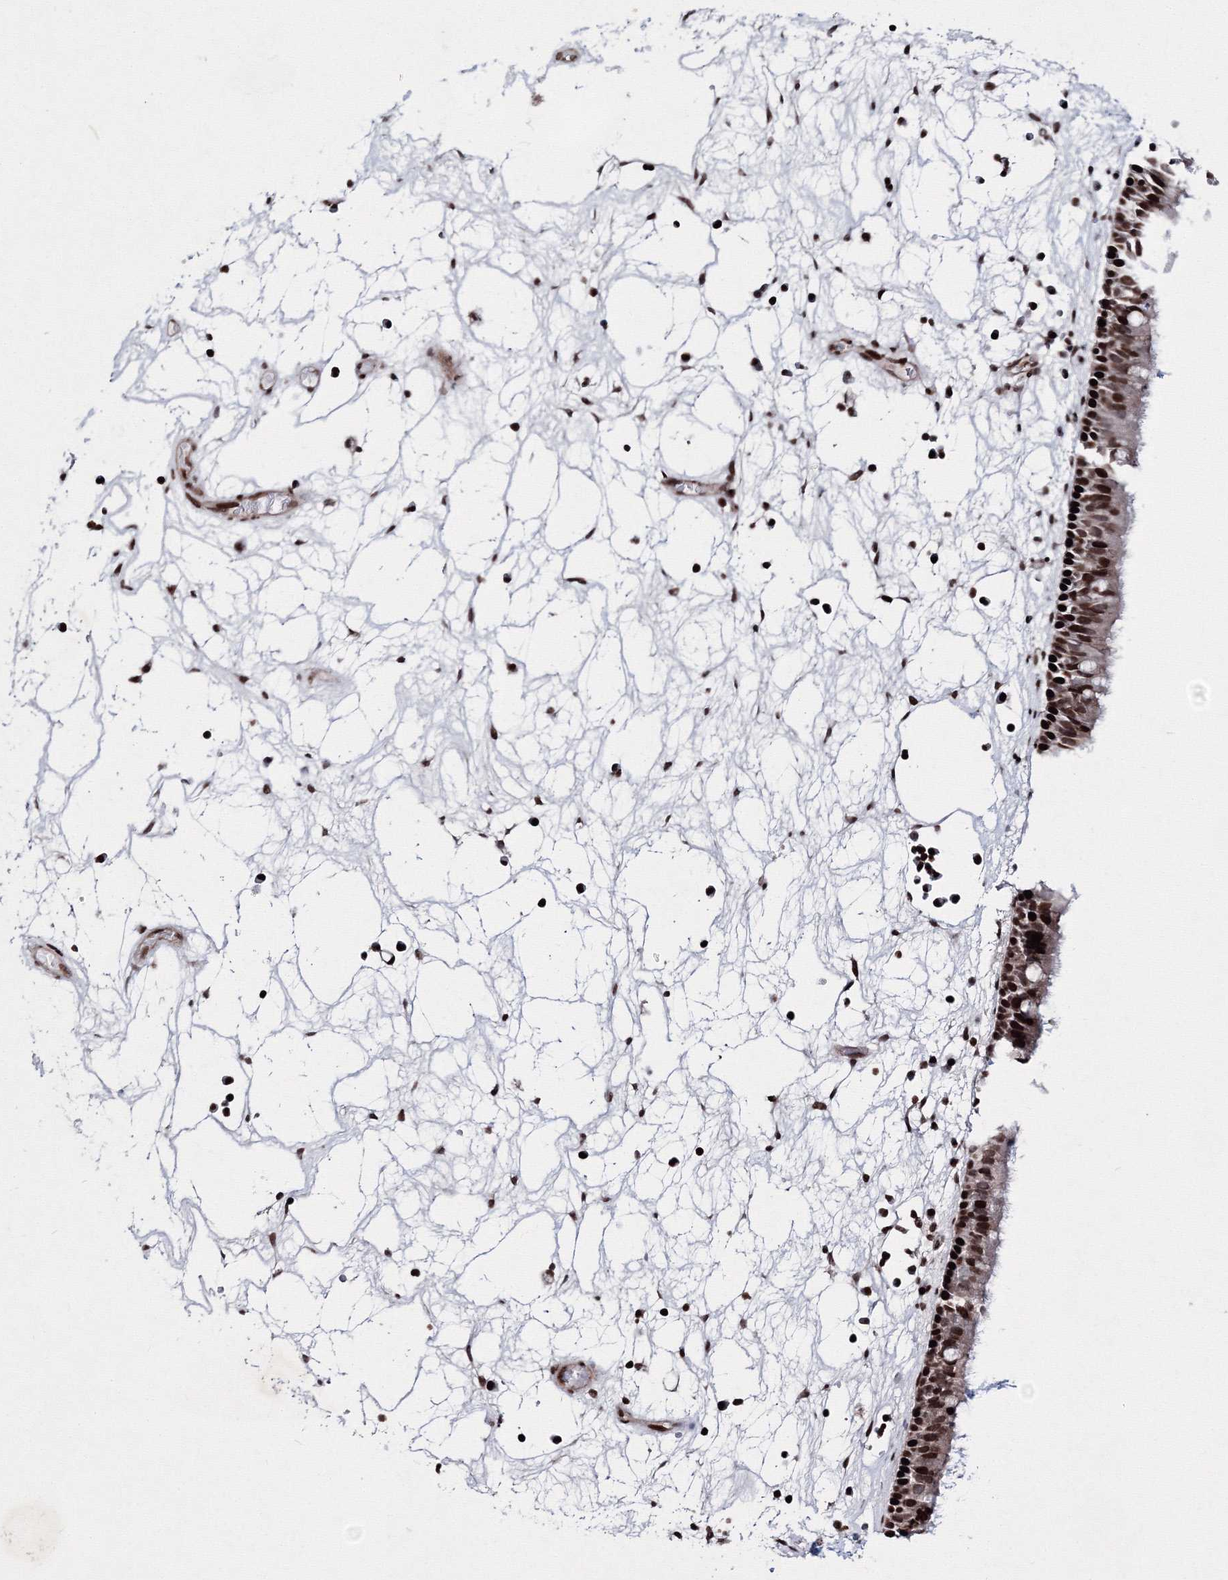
{"staining": {"intensity": "strong", "quantity": ">75%", "location": "nuclear"}, "tissue": "nasopharynx", "cell_type": "Respiratory epithelial cells", "image_type": "normal", "snomed": [{"axis": "morphology", "description": "Normal tissue, NOS"}, {"axis": "morphology", "description": "Inflammation, NOS"}, {"axis": "morphology", "description": "Malignant melanoma, Metastatic site"}, {"axis": "topography", "description": "Nasopharynx"}], "caption": "Normal nasopharynx displays strong nuclear expression in about >75% of respiratory epithelial cells.", "gene": "SMIM29", "patient": {"sex": "male", "age": 70}}